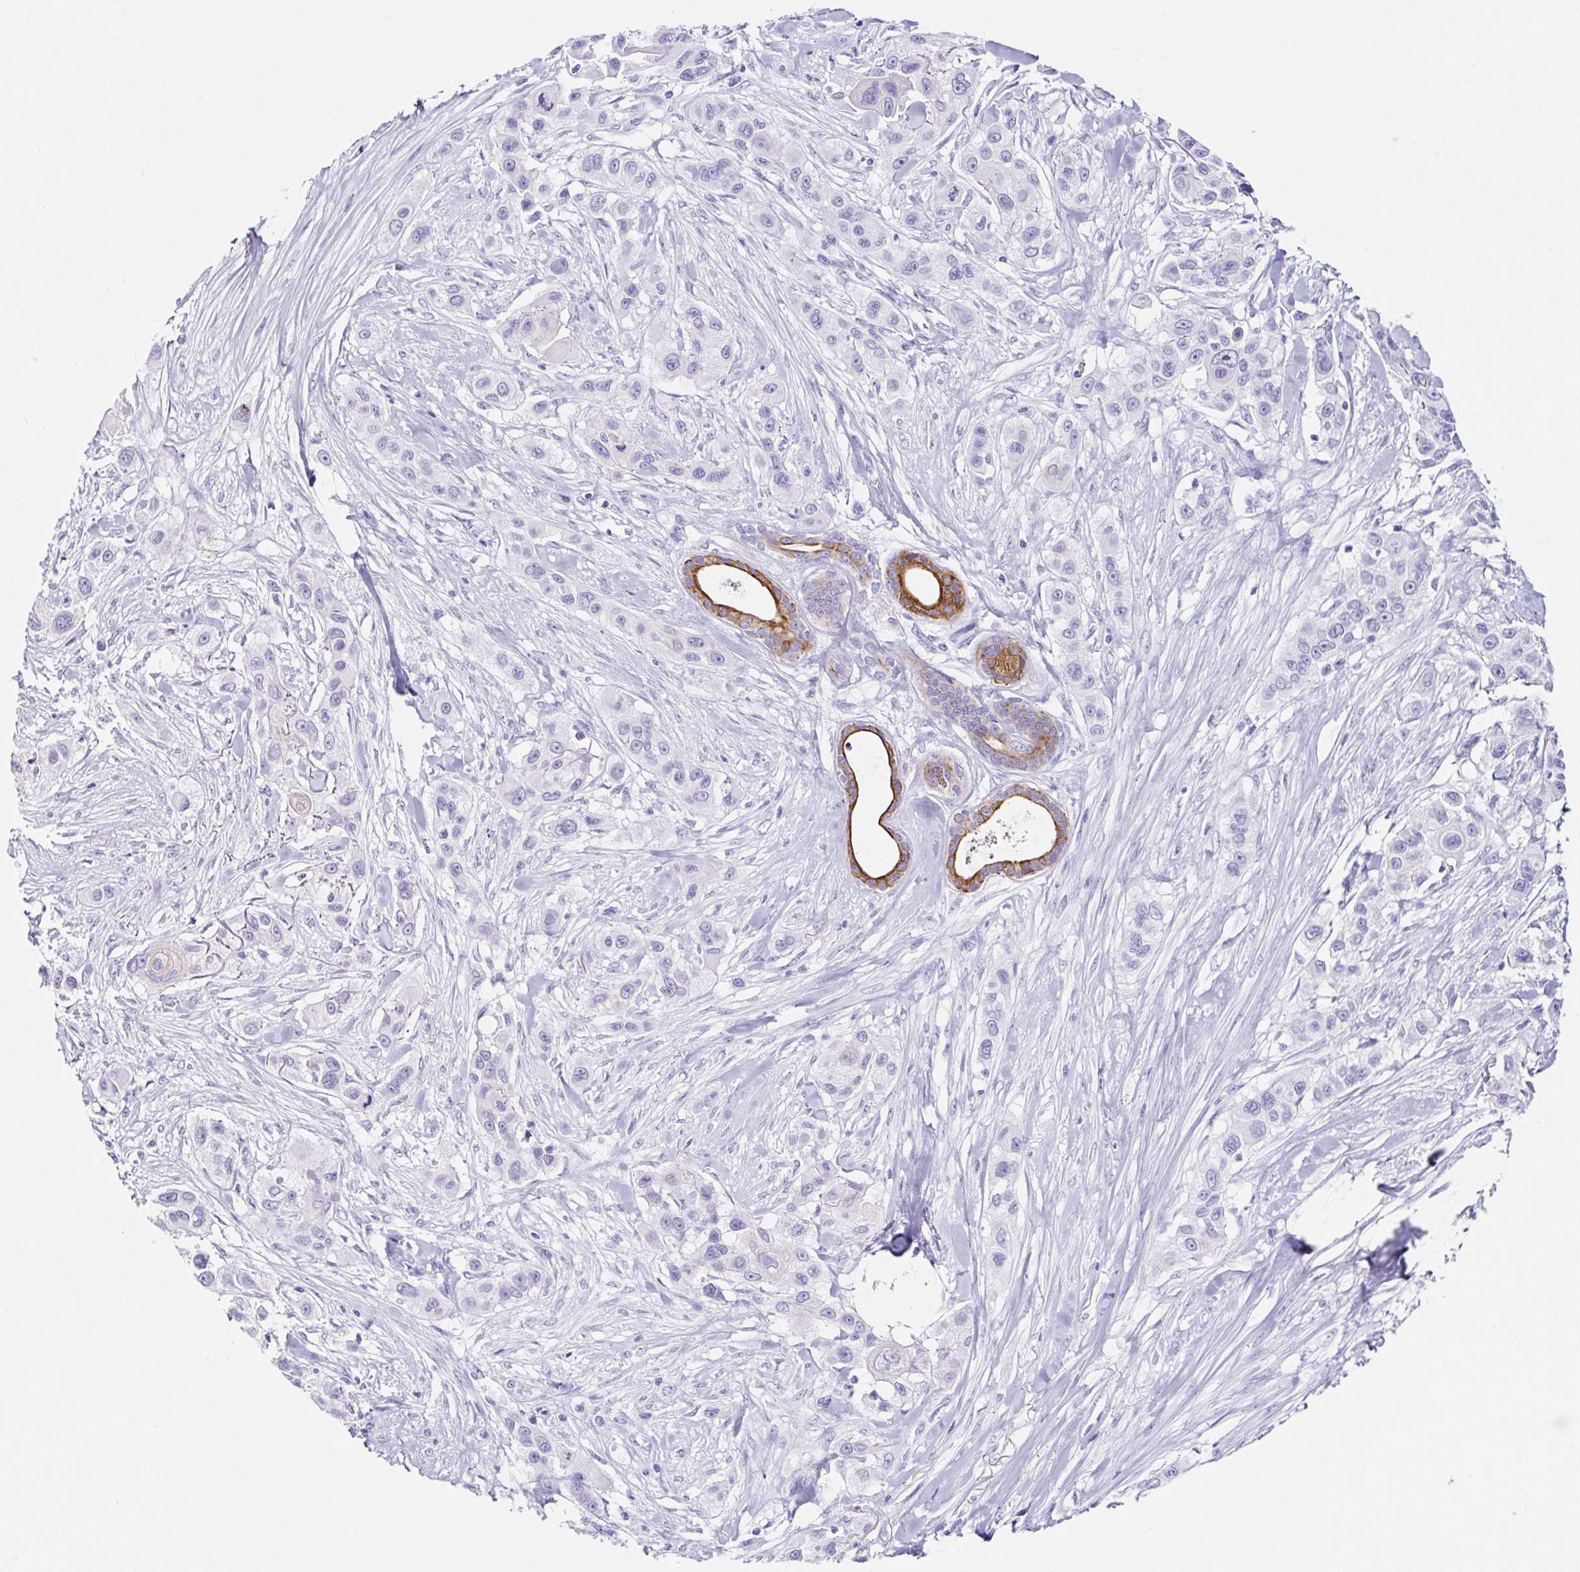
{"staining": {"intensity": "negative", "quantity": "none", "location": "none"}, "tissue": "skin cancer", "cell_type": "Tumor cells", "image_type": "cancer", "snomed": [{"axis": "morphology", "description": "Squamous cell carcinoma, NOS"}, {"axis": "topography", "description": "Skin"}], "caption": "A high-resolution photomicrograph shows immunohistochemistry (IHC) staining of skin cancer (squamous cell carcinoma), which exhibits no significant expression in tumor cells.", "gene": "CLDND2", "patient": {"sex": "male", "age": 63}}